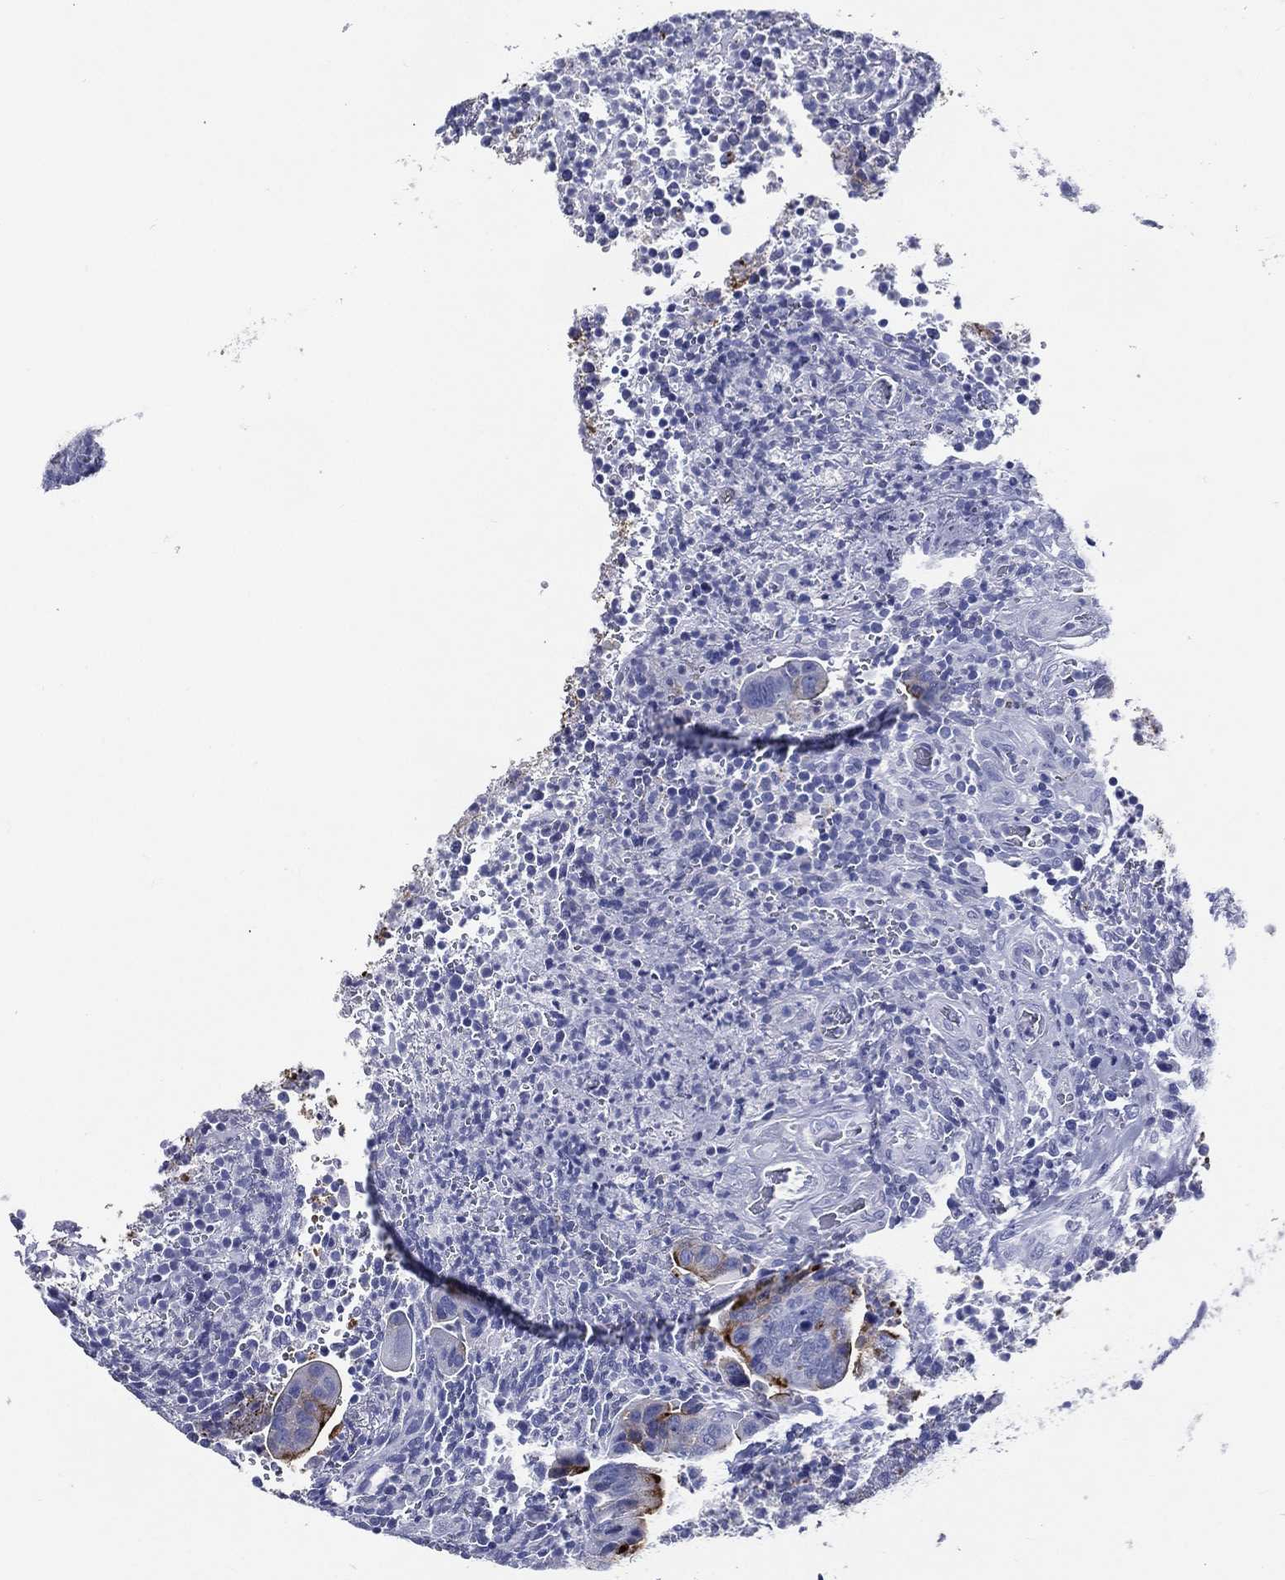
{"staining": {"intensity": "strong", "quantity": "<25%", "location": "cytoplasmic/membranous"}, "tissue": "colorectal cancer", "cell_type": "Tumor cells", "image_type": "cancer", "snomed": [{"axis": "morphology", "description": "Adenocarcinoma, NOS"}, {"axis": "topography", "description": "Colon"}], "caption": "A medium amount of strong cytoplasmic/membranous positivity is appreciated in approximately <25% of tumor cells in colorectal cancer tissue.", "gene": "ACE2", "patient": {"sex": "female", "age": 56}}